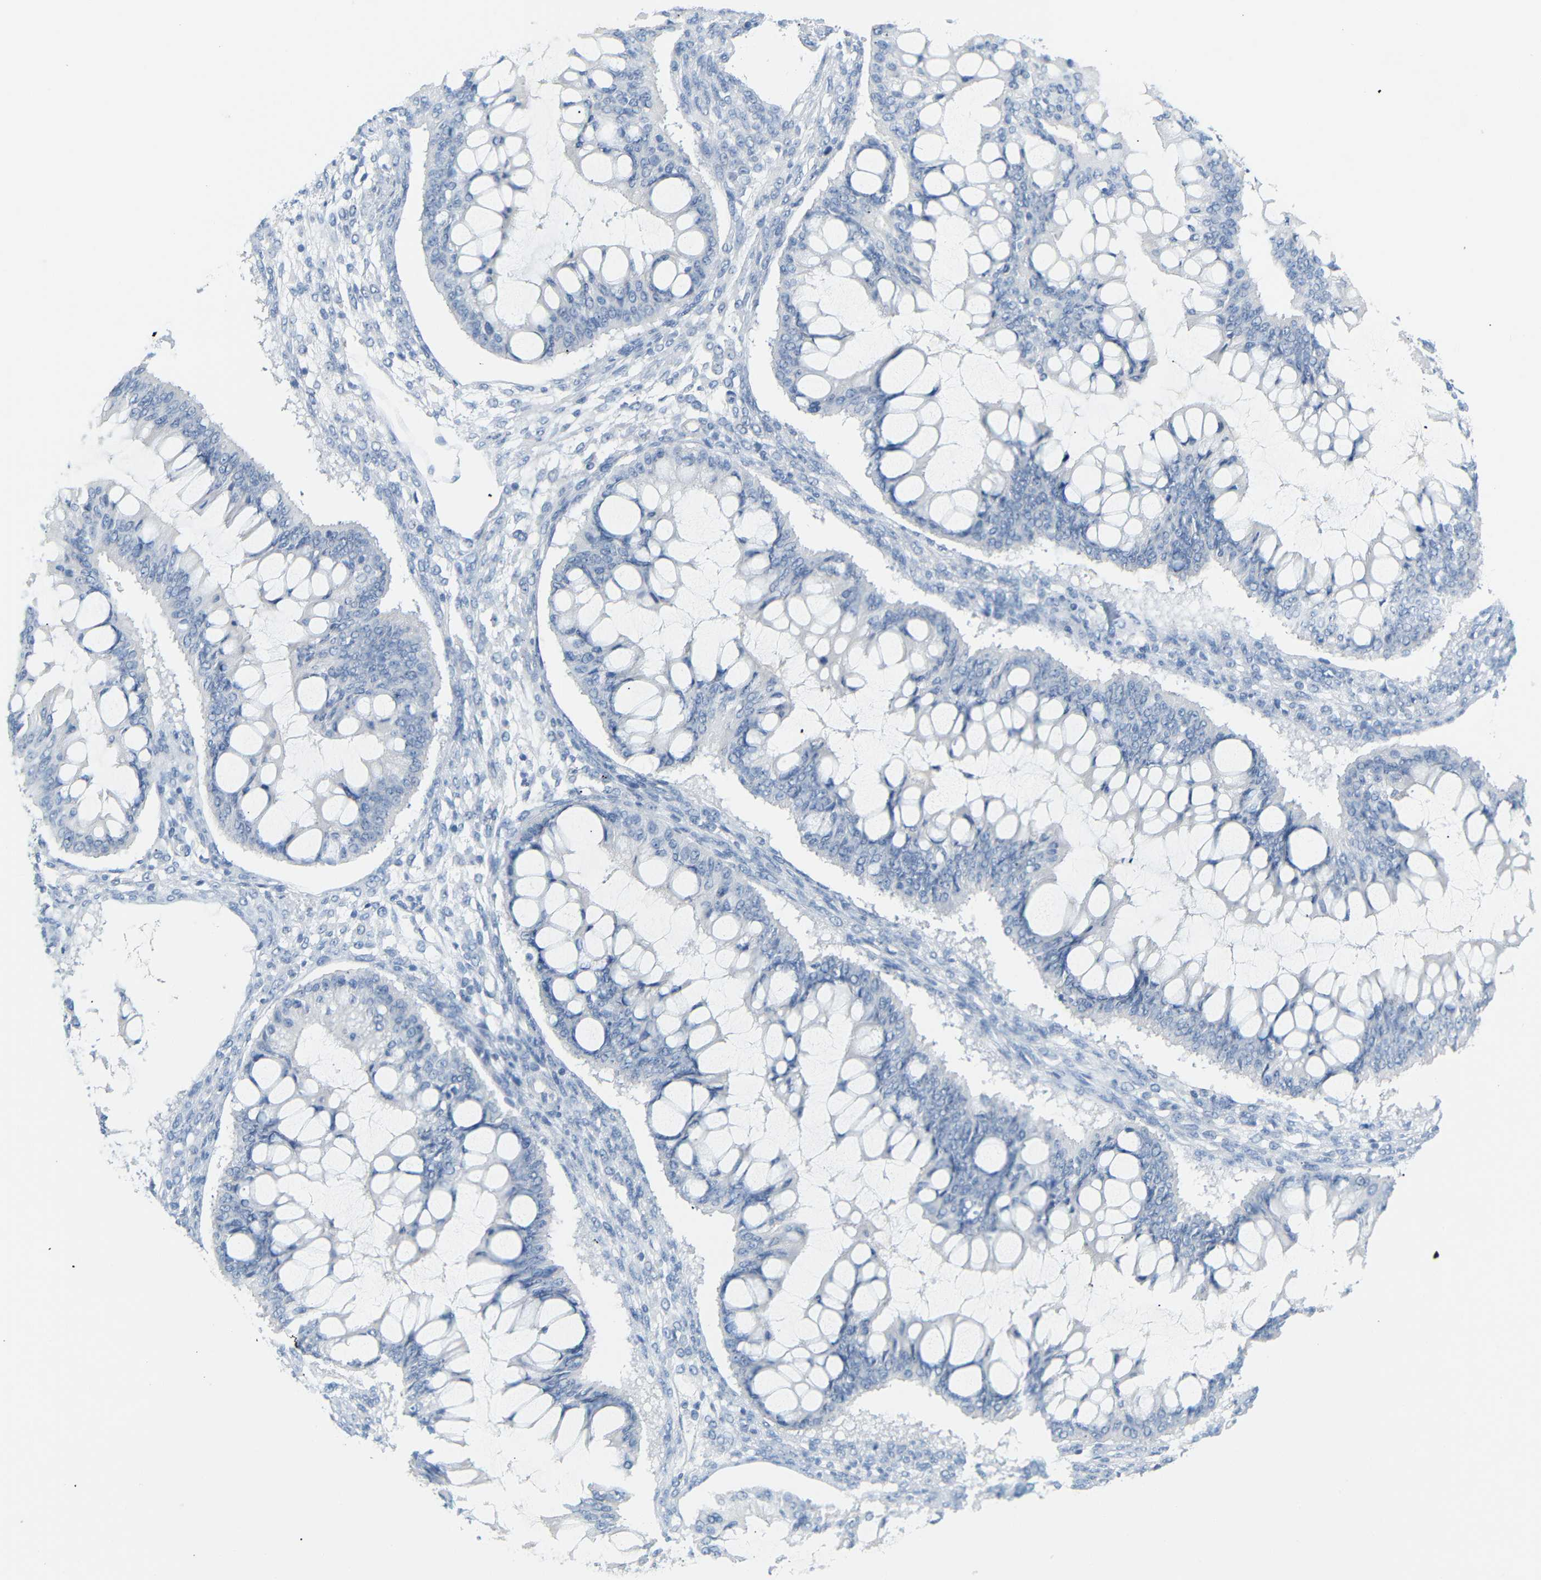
{"staining": {"intensity": "negative", "quantity": "none", "location": "none"}, "tissue": "ovarian cancer", "cell_type": "Tumor cells", "image_type": "cancer", "snomed": [{"axis": "morphology", "description": "Cystadenocarcinoma, mucinous, NOS"}, {"axis": "topography", "description": "Ovary"}], "caption": "Immunohistochemical staining of ovarian cancer (mucinous cystadenocarcinoma) reveals no significant staining in tumor cells.", "gene": "OPN1SW", "patient": {"sex": "female", "age": 73}}